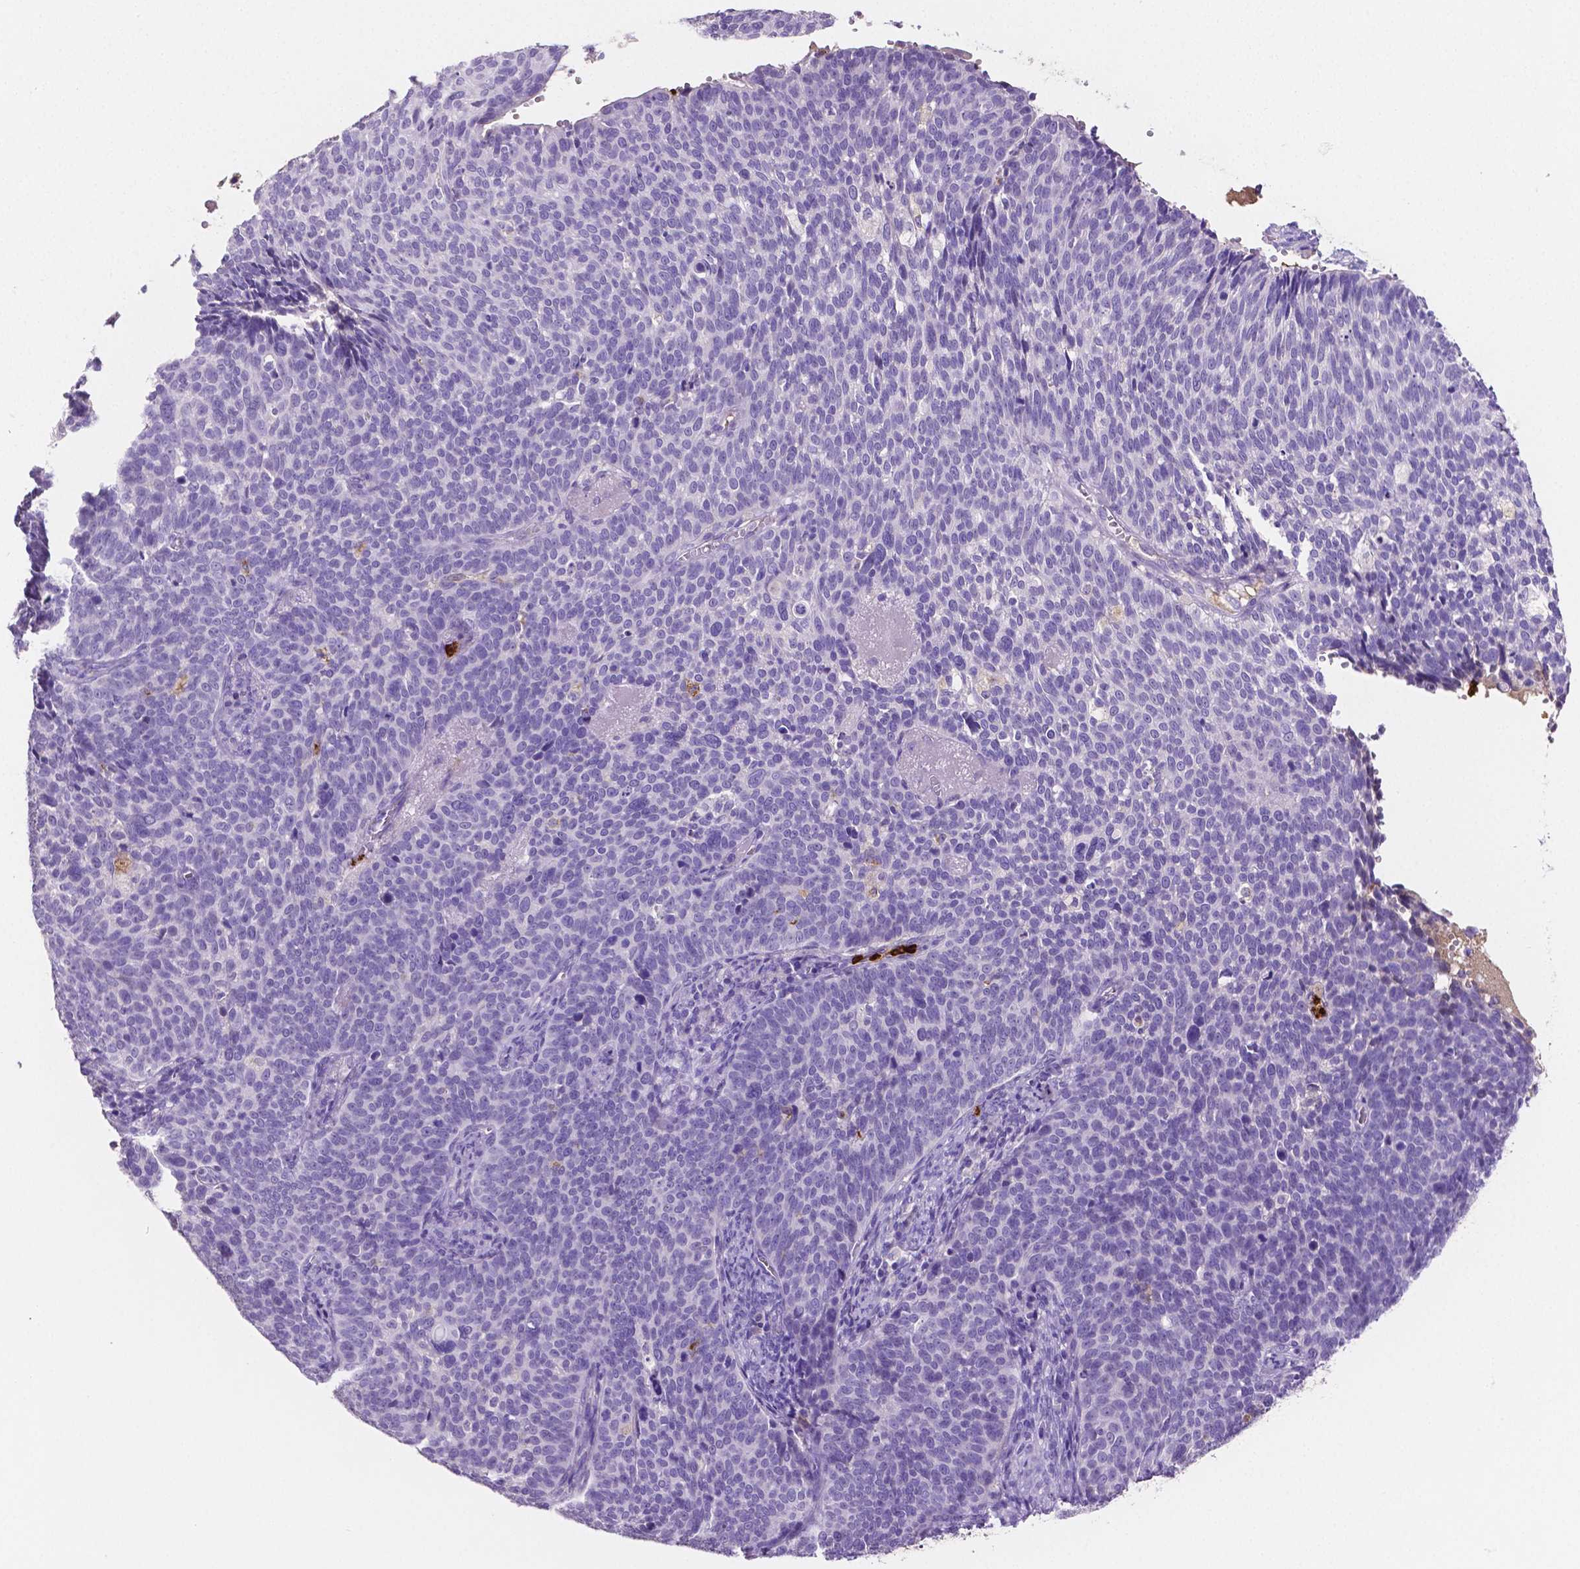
{"staining": {"intensity": "negative", "quantity": "none", "location": "none"}, "tissue": "cervical cancer", "cell_type": "Tumor cells", "image_type": "cancer", "snomed": [{"axis": "morphology", "description": "Normal tissue, NOS"}, {"axis": "morphology", "description": "Squamous cell carcinoma, NOS"}, {"axis": "topography", "description": "Cervix"}], "caption": "Immunohistochemistry photomicrograph of neoplastic tissue: cervical cancer stained with DAB exhibits no significant protein positivity in tumor cells.", "gene": "MMP9", "patient": {"sex": "female", "age": 39}}